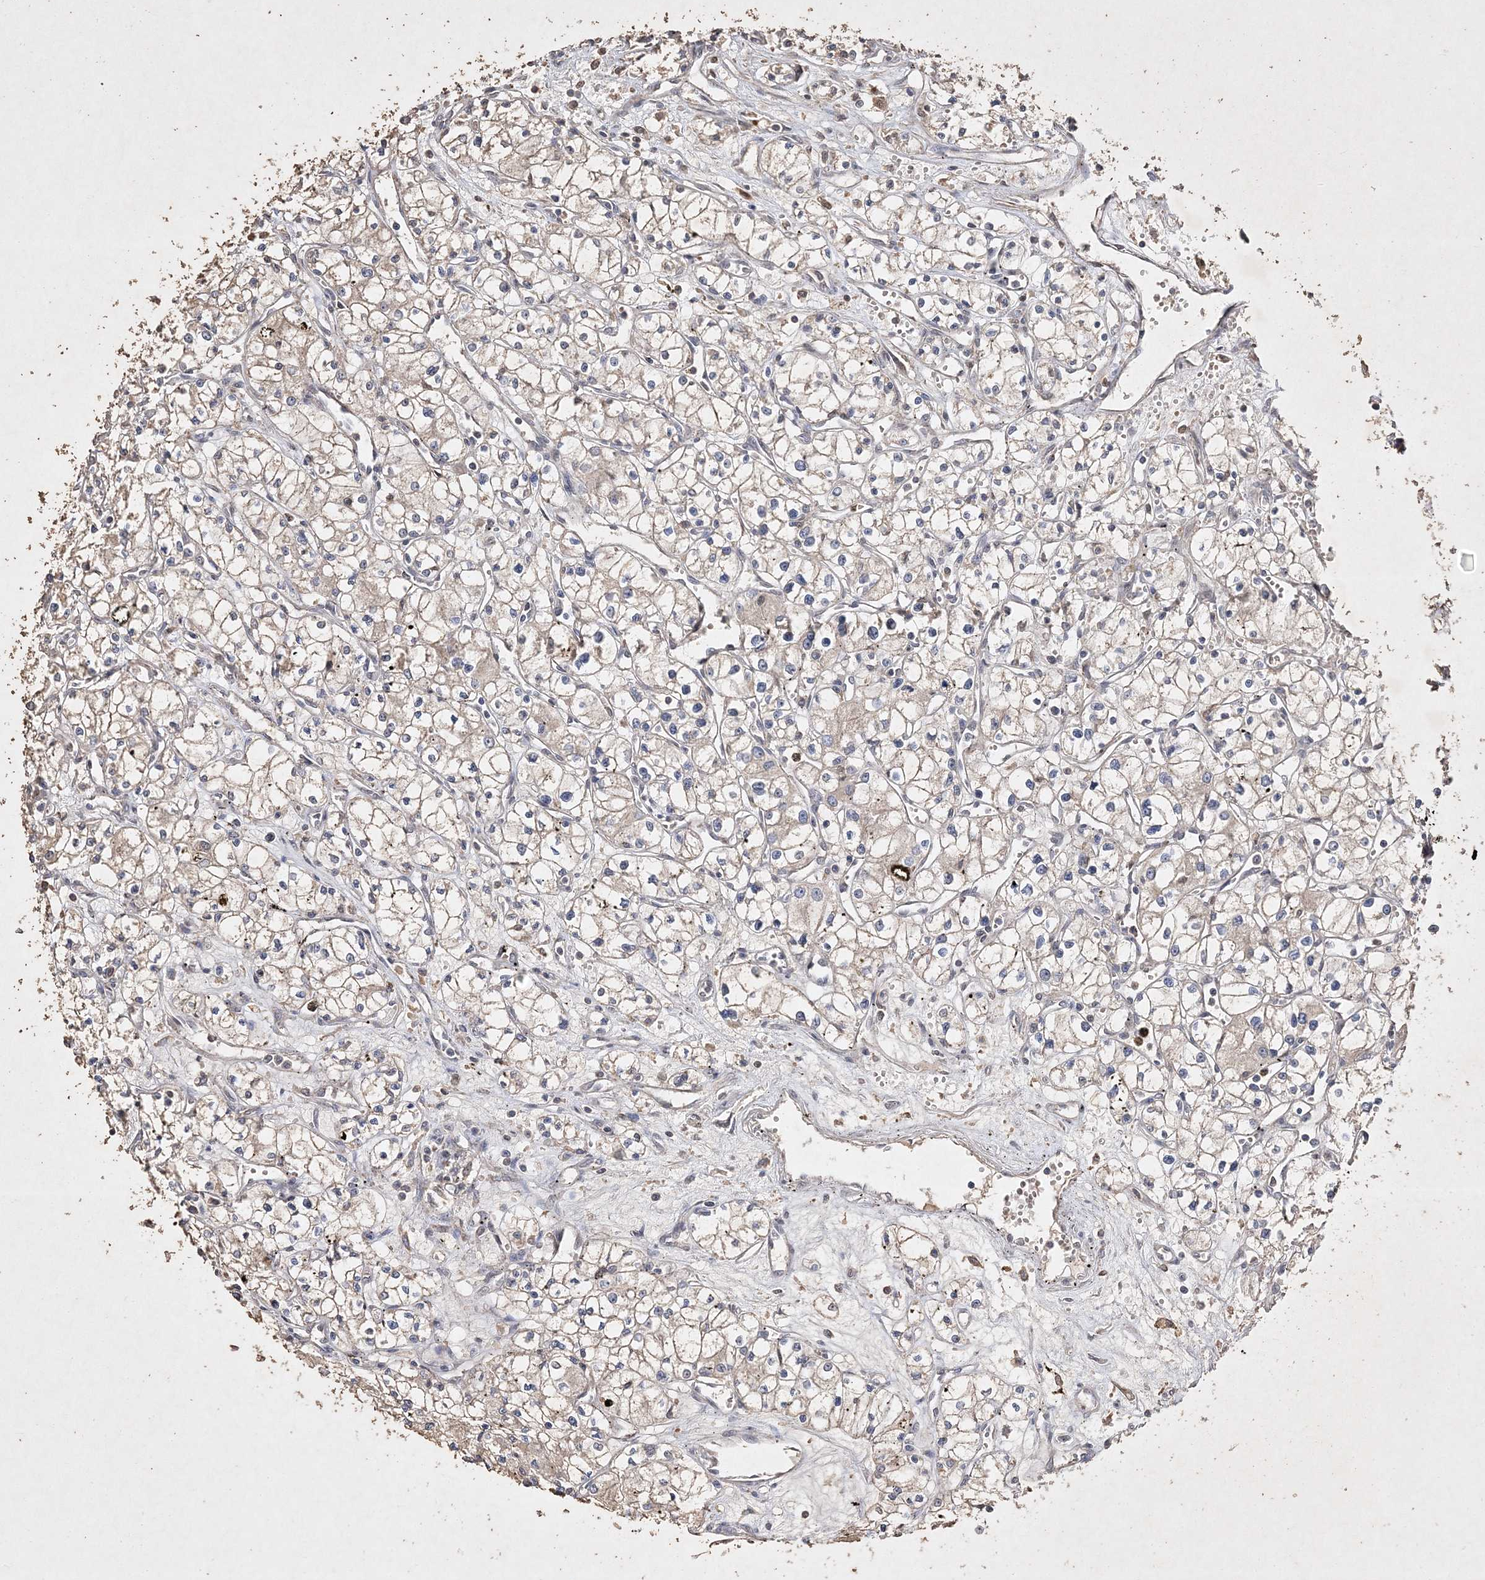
{"staining": {"intensity": "negative", "quantity": "none", "location": "none"}, "tissue": "renal cancer", "cell_type": "Tumor cells", "image_type": "cancer", "snomed": [{"axis": "morphology", "description": "Adenocarcinoma, NOS"}, {"axis": "topography", "description": "Kidney"}], "caption": "DAB immunohistochemical staining of human renal adenocarcinoma shows no significant positivity in tumor cells.", "gene": "C3orf38", "patient": {"sex": "male", "age": 59}}